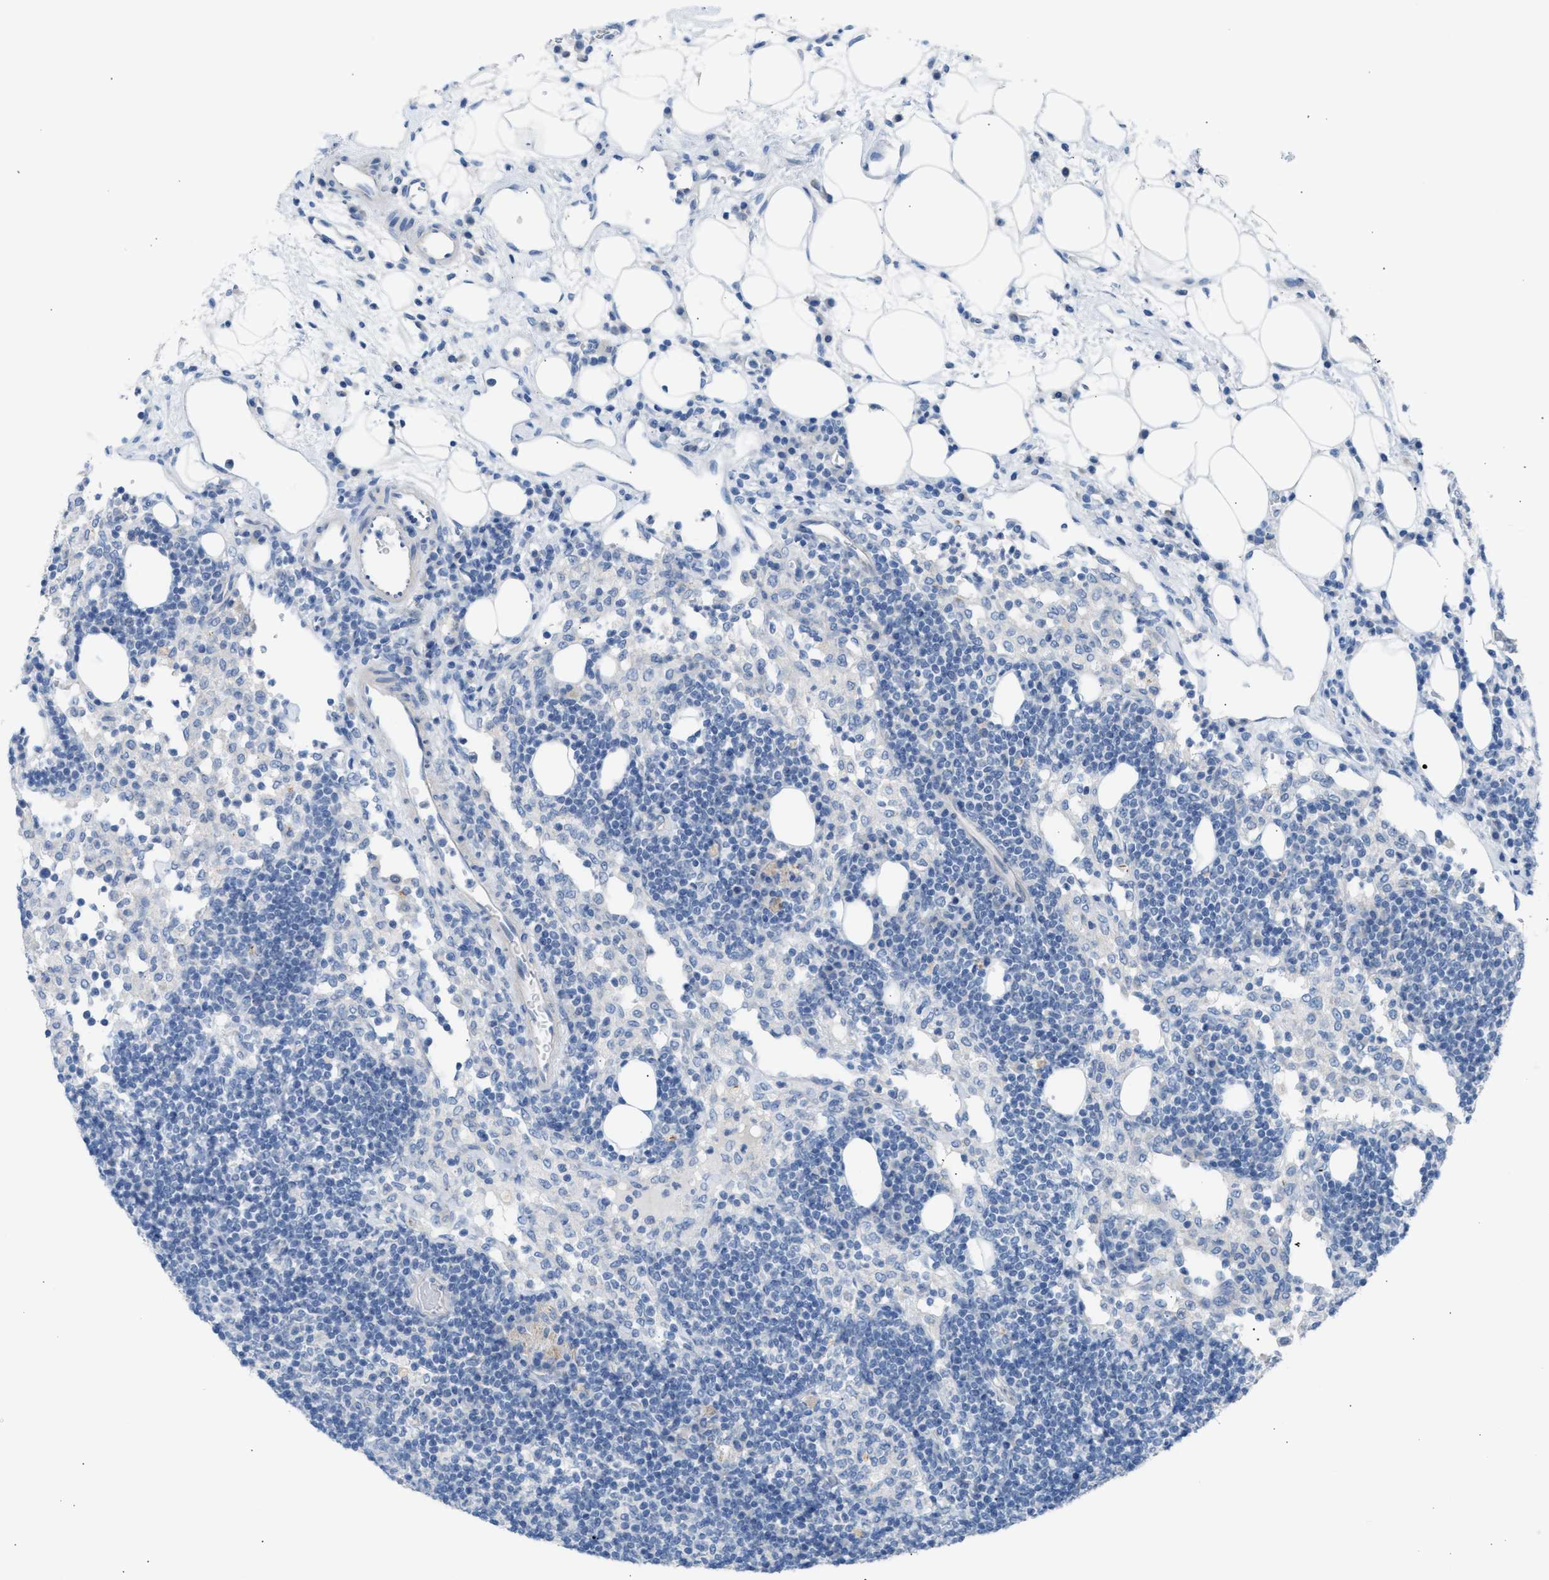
{"staining": {"intensity": "negative", "quantity": "none", "location": "none"}, "tissue": "lymph node", "cell_type": "Germinal center cells", "image_type": "normal", "snomed": [{"axis": "morphology", "description": "Normal tissue, NOS"}, {"axis": "morphology", "description": "Carcinoid, malignant, NOS"}, {"axis": "topography", "description": "Lymph node"}], "caption": "Immunohistochemistry (IHC) of normal lymph node shows no expression in germinal center cells.", "gene": "ERBB2", "patient": {"sex": "male", "age": 47}}